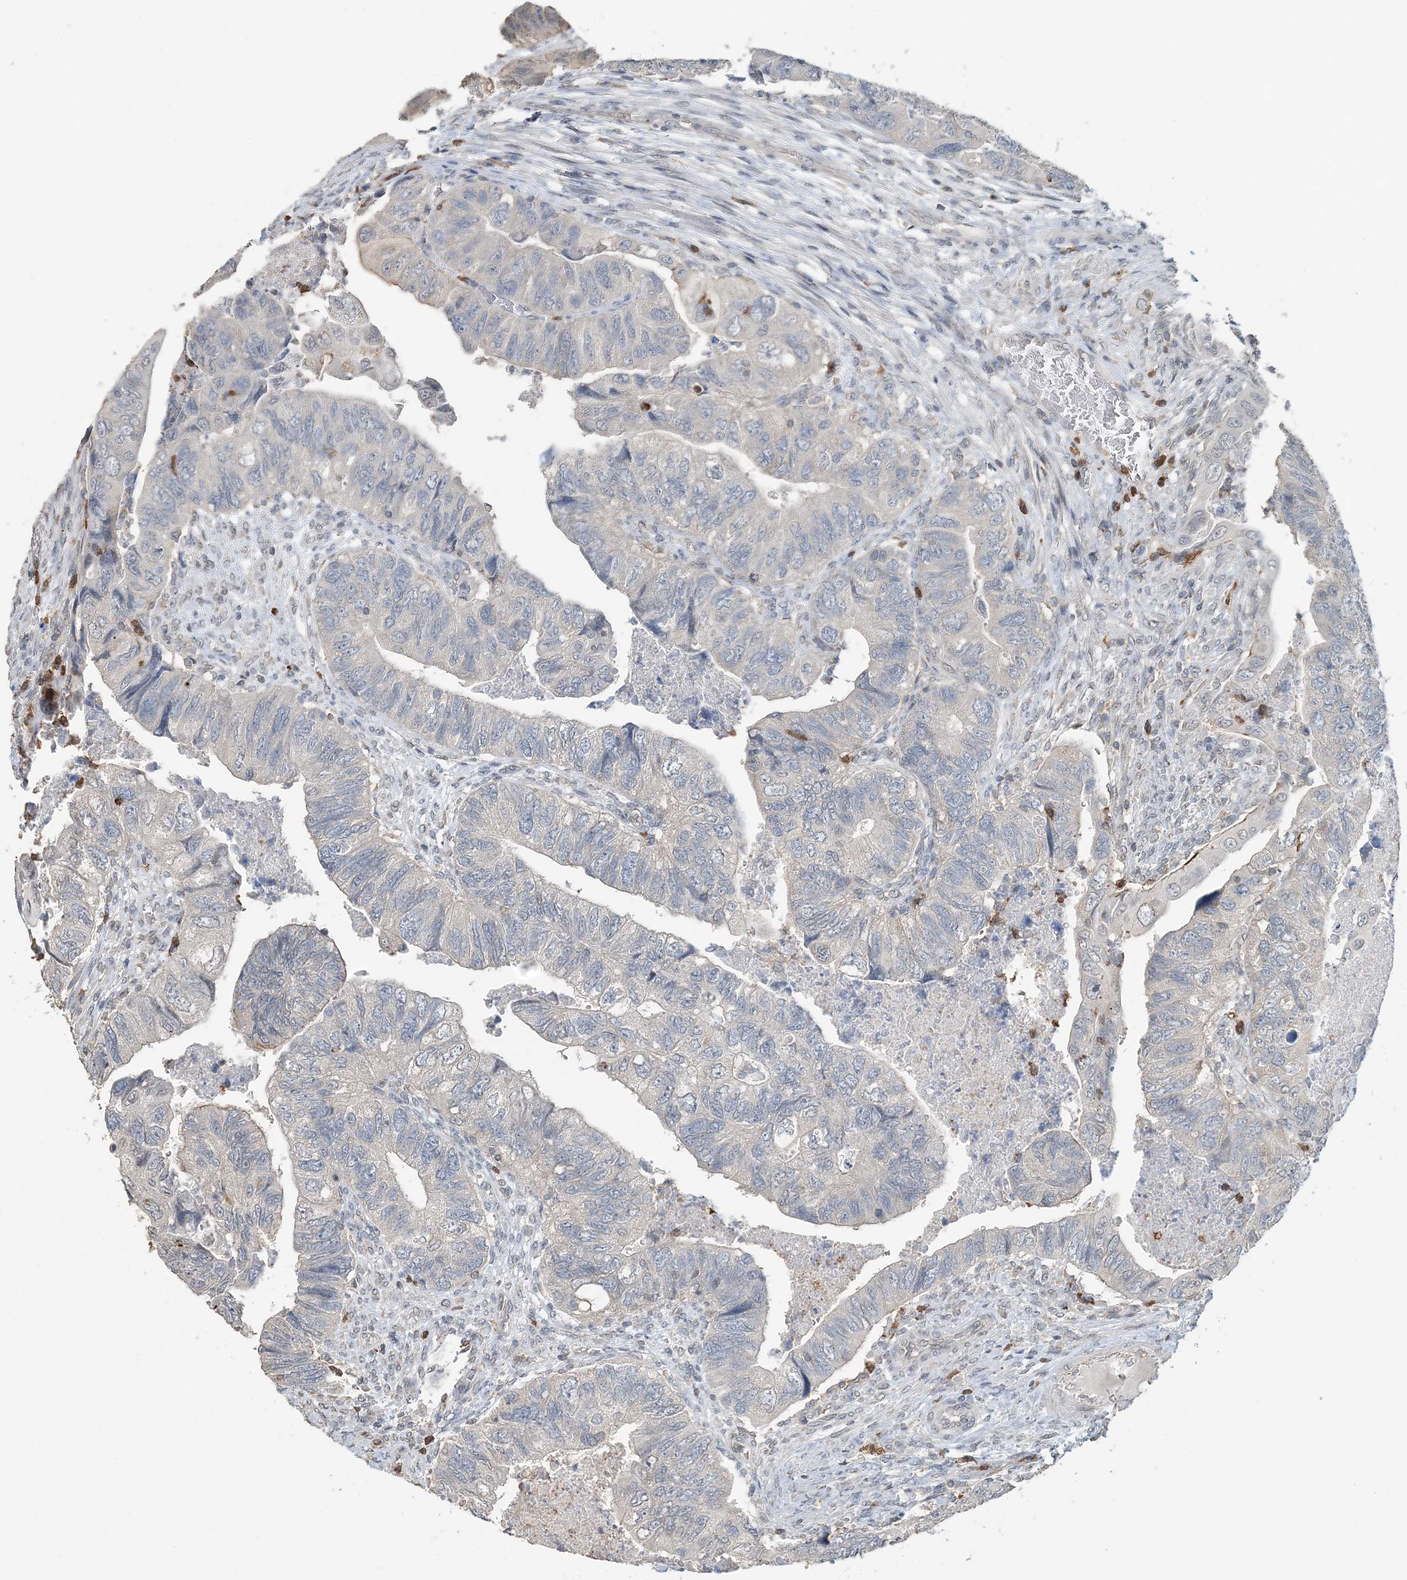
{"staining": {"intensity": "negative", "quantity": "none", "location": "none"}, "tissue": "colorectal cancer", "cell_type": "Tumor cells", "image_type": "cancer", "snomed": [{"axis": "morphology", "description": "Adenocarcinoma, NOS"}, {"axis": "topography", "description": "Rectum"}], "caption": "DAB (3,3'-diaminobenzidine) immunohistochemical staining of human adenocarcinoma (colorectal) shows no significant staining in tumor cells.", "gene": "FAM110A", "patient": {"sex": "male", "age": 63}}